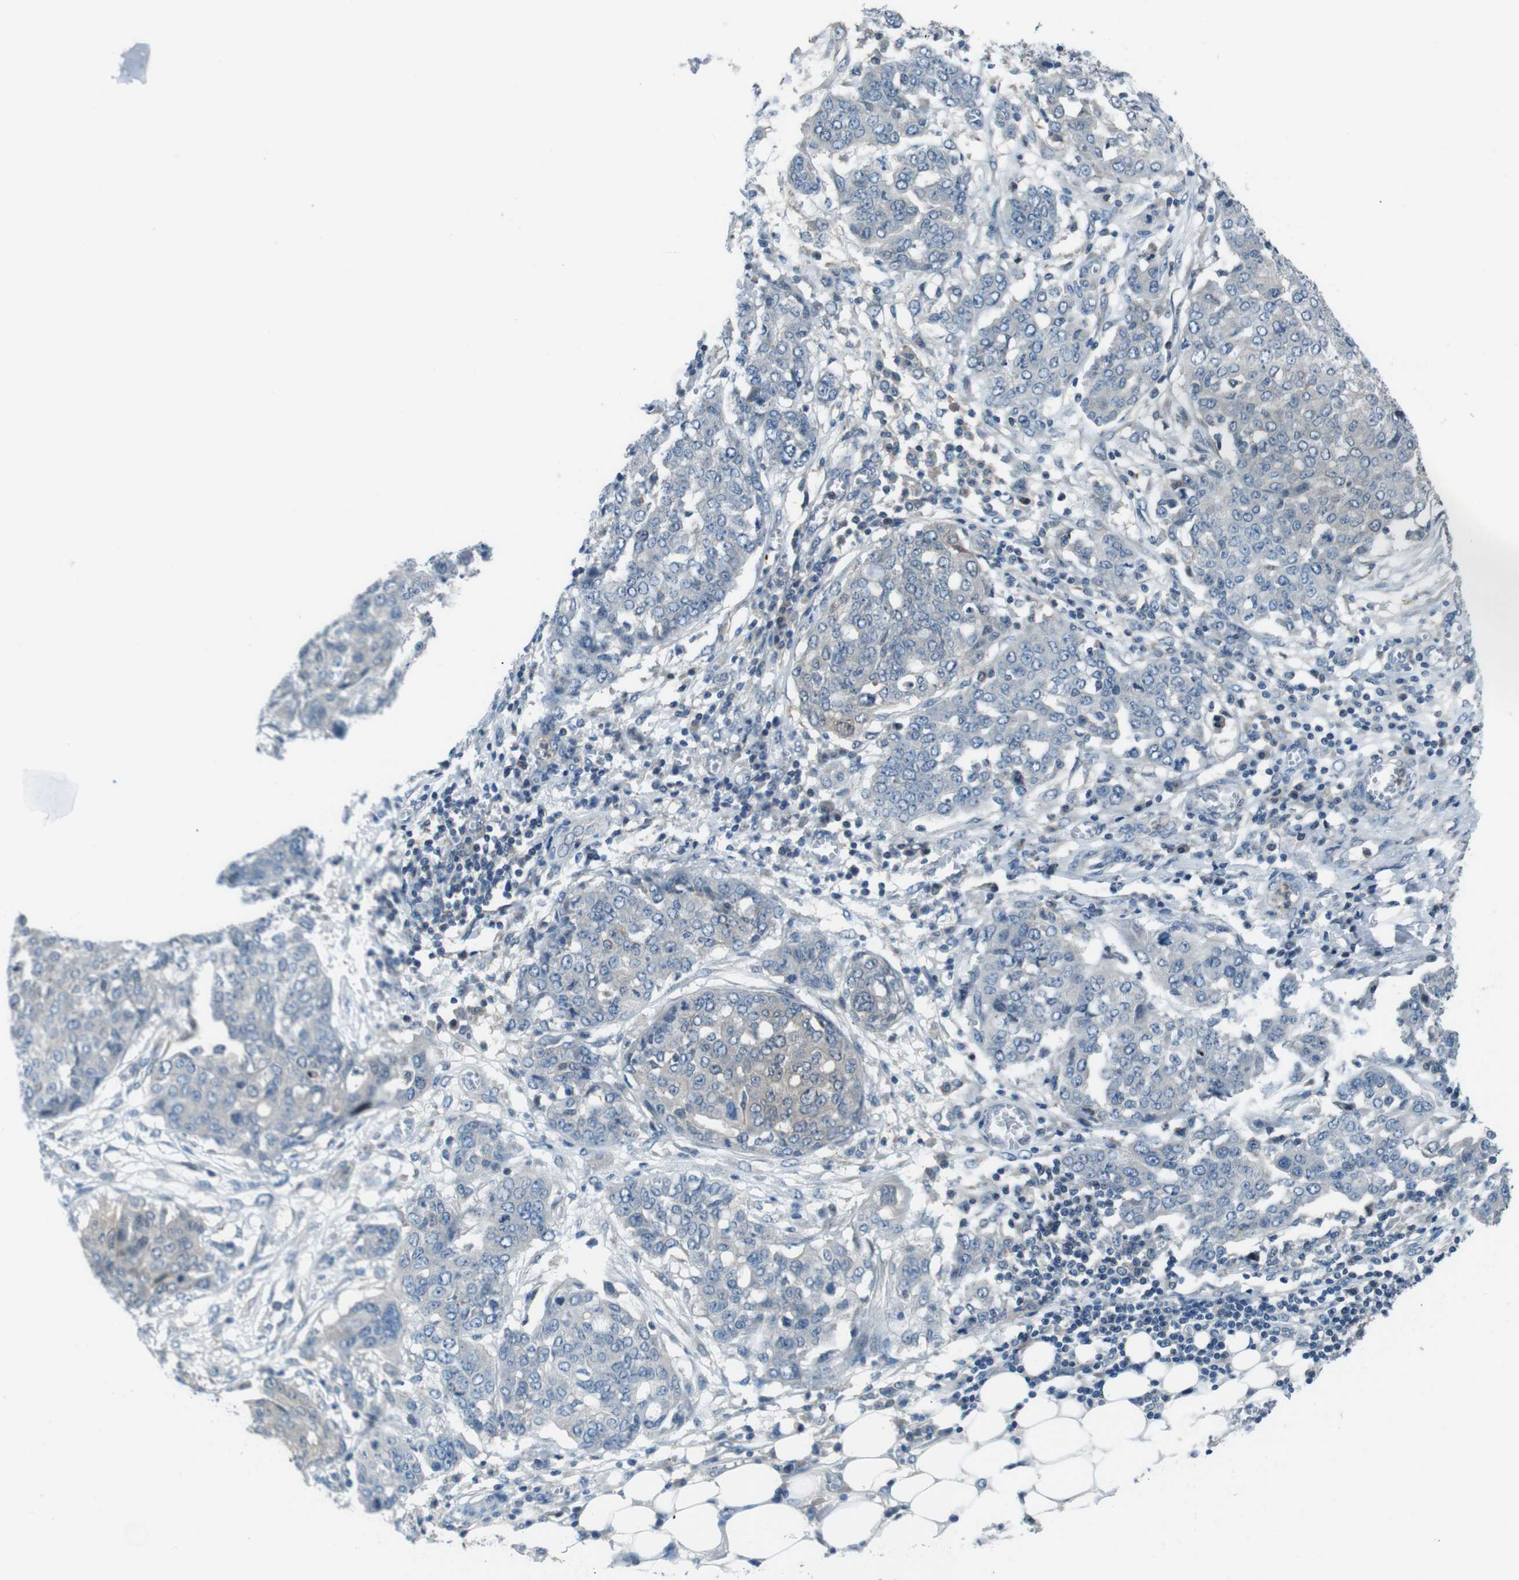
{"staining": {"intensity": "negative", "quantity": "none", "location": "none"}, "tissue": "ovarian cancer", "cell_type": "Tumor cells", "image_type": "cancer", "snomed": [{"axis": "morphology", "description": "Cystadenocarcinoma, serous, NOS"}, {"axis": "topography", "description": "Soft tissue"}, {"axis": "topography", "description": "Ovary"}], "caption": "Tumor cells show no significant protein staining in ovarian cancer. (Brightfield microscopy of DAB immunohistochemistry (IHC) at high magnification).", "gene": "NANOS2", "patient": {"sex": "female", "age": 57}}